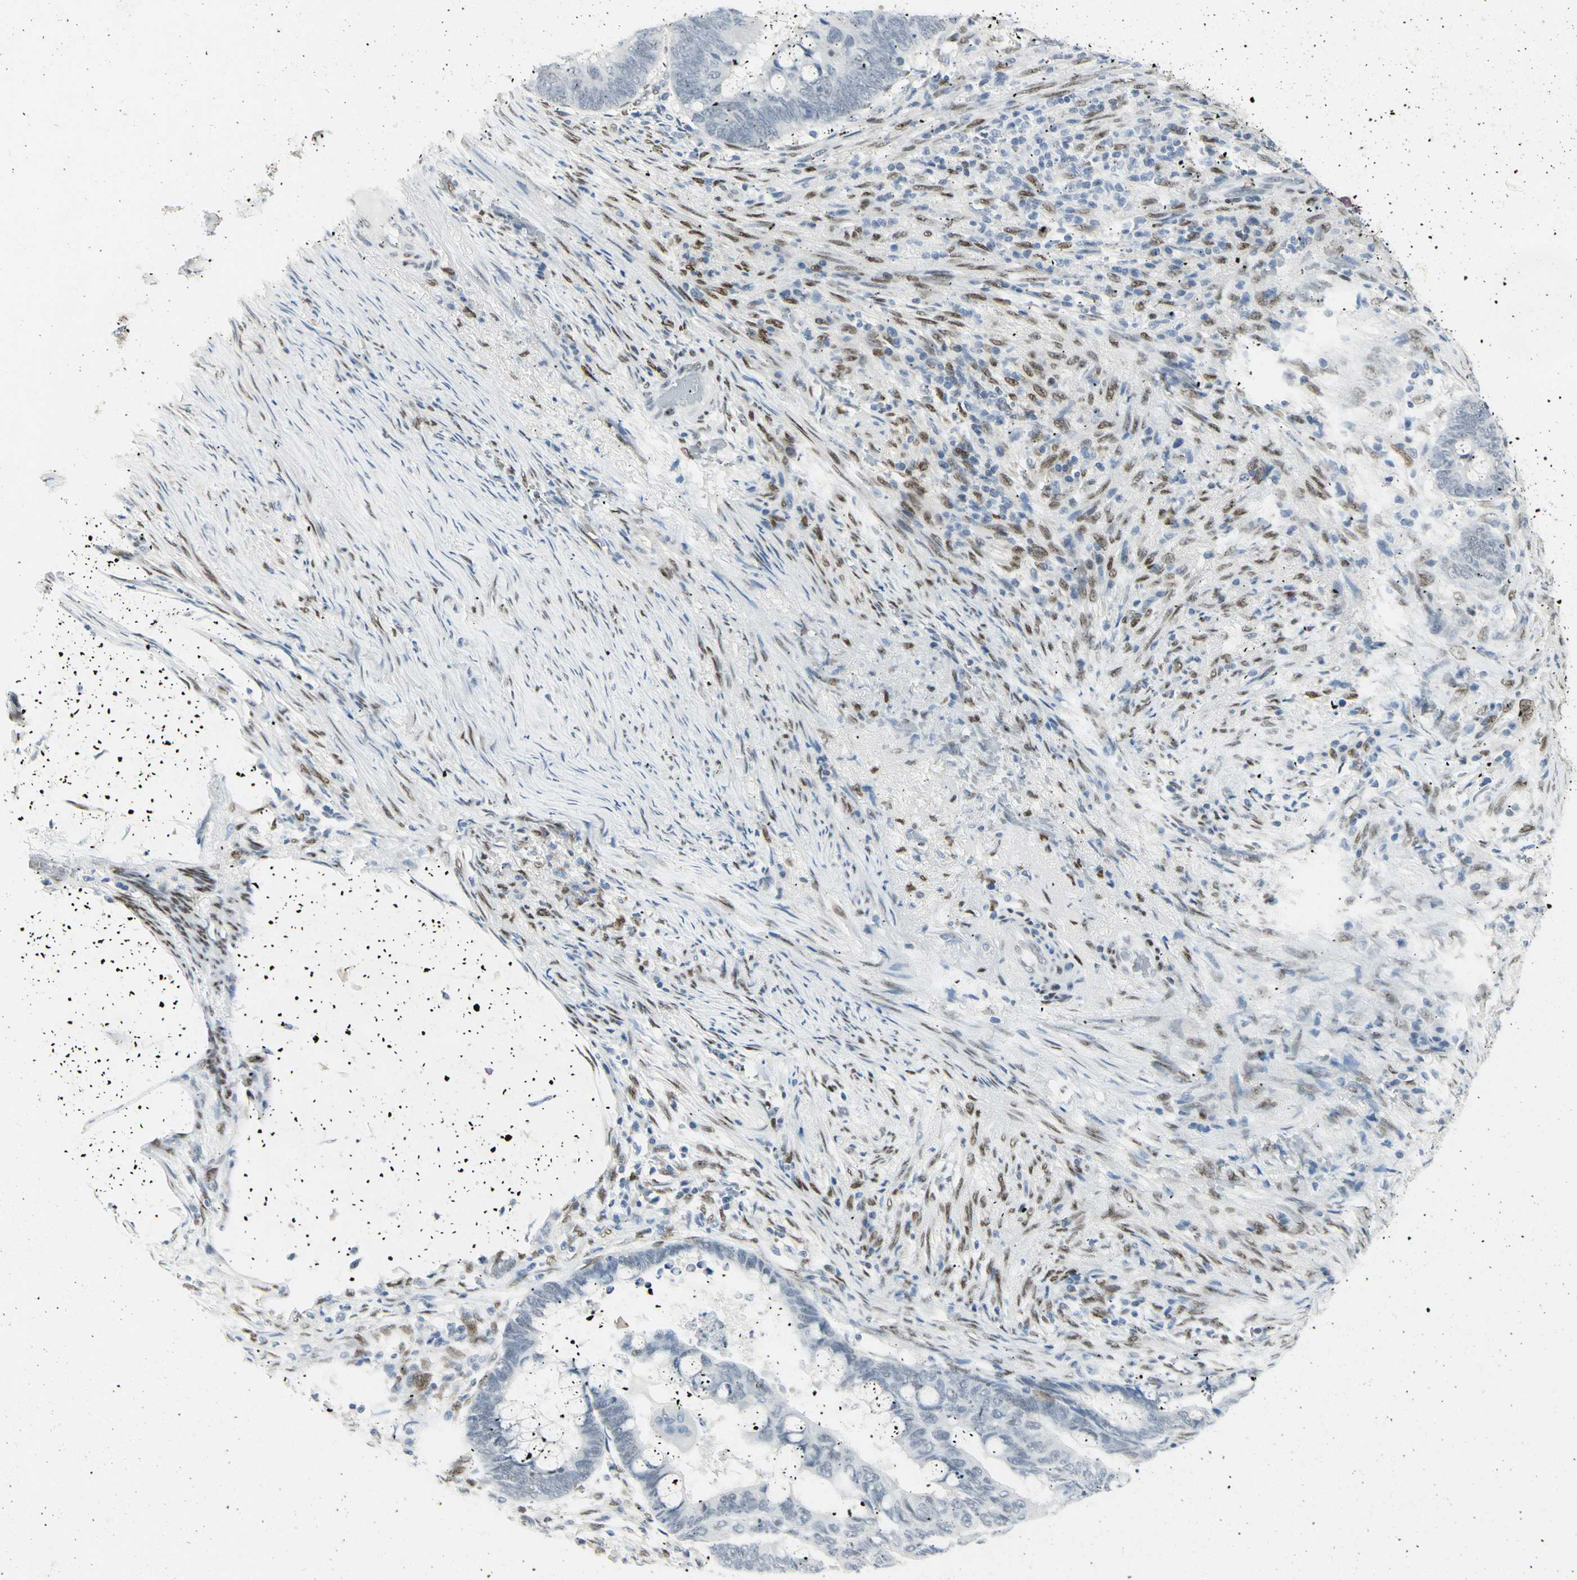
{"staining": {"intensity": "negative", "quantity": "none", "location": "none"}, "tissue": "colorectal cancer", "cell_type": "Tumor cells", "image_type": "cancer", "snomed": [{"axis": "morphology", "description": "Normal tissue, NOS"}, {"axis": "morphology", "description": "Adenocarcinoma, NOS"}, {"axis": "topography", "description": "Rectum"}, {"axis": "topography", "description": "Peripheral nerve tissue"}], "caption": "This is an immunohistochemistry (IHC) image of human adenocarcinoma (colorectal). There is no staining in tumor cells.", "gene": "MEIS2", "patient": {"sex": "male", "age": 92}}